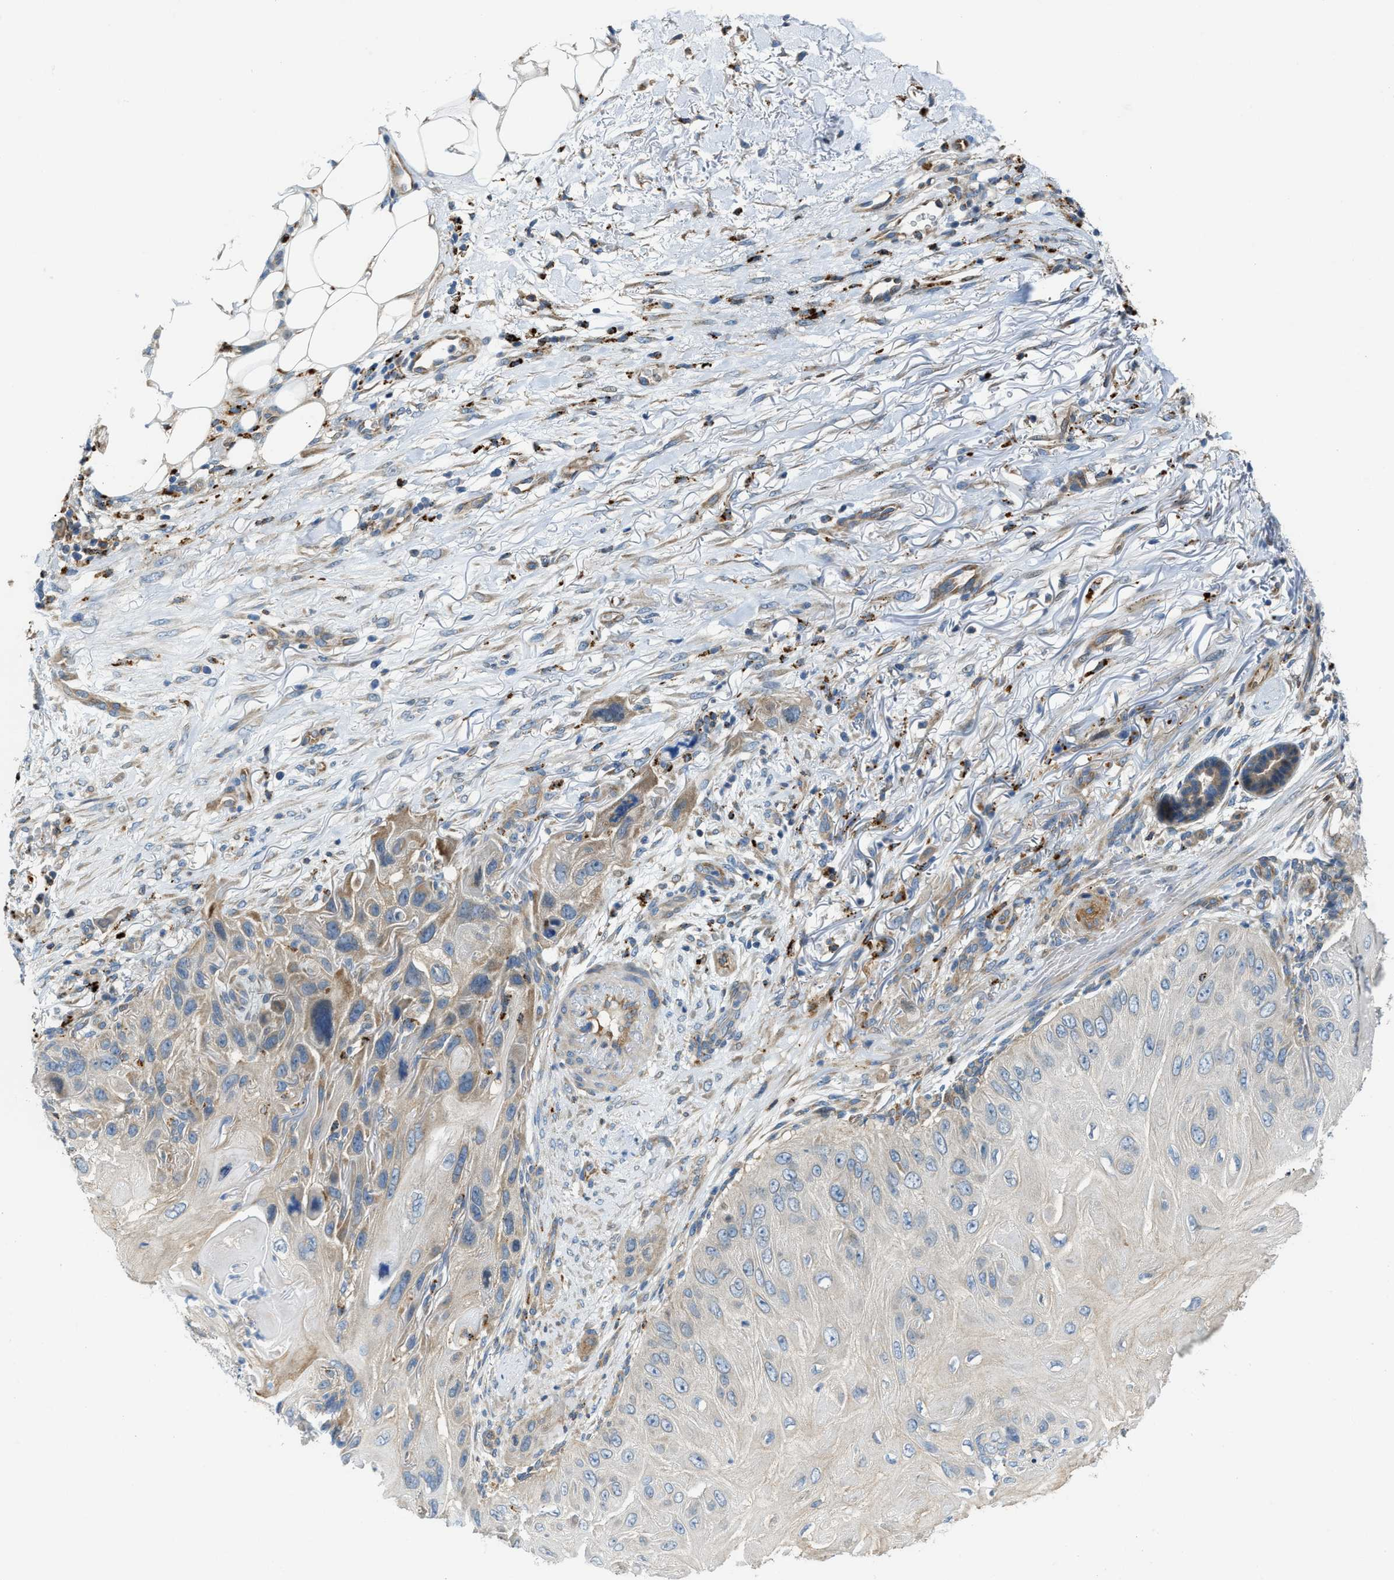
{"staining": {"intensity": "weak", "quantity": "25%-75%", "location": "cytoplasmic/membranous"}, "tissue": "skin cancer", "cell_type": "Tumor cells", "image_type": "cancer", "snomed": [{"axis": "morphology", "description": "Squamous cell carcinoma, NOS"}, {"axis": "topography", "description": "Skin"}], "caption": "Protein expression analysis of skin cancer exhibits weak cytoplasmic/membranous expression in about 25%-75% of tumor cells.", "gene": "KLHDC10", "patient": {"sex": "female", "age": 77}}